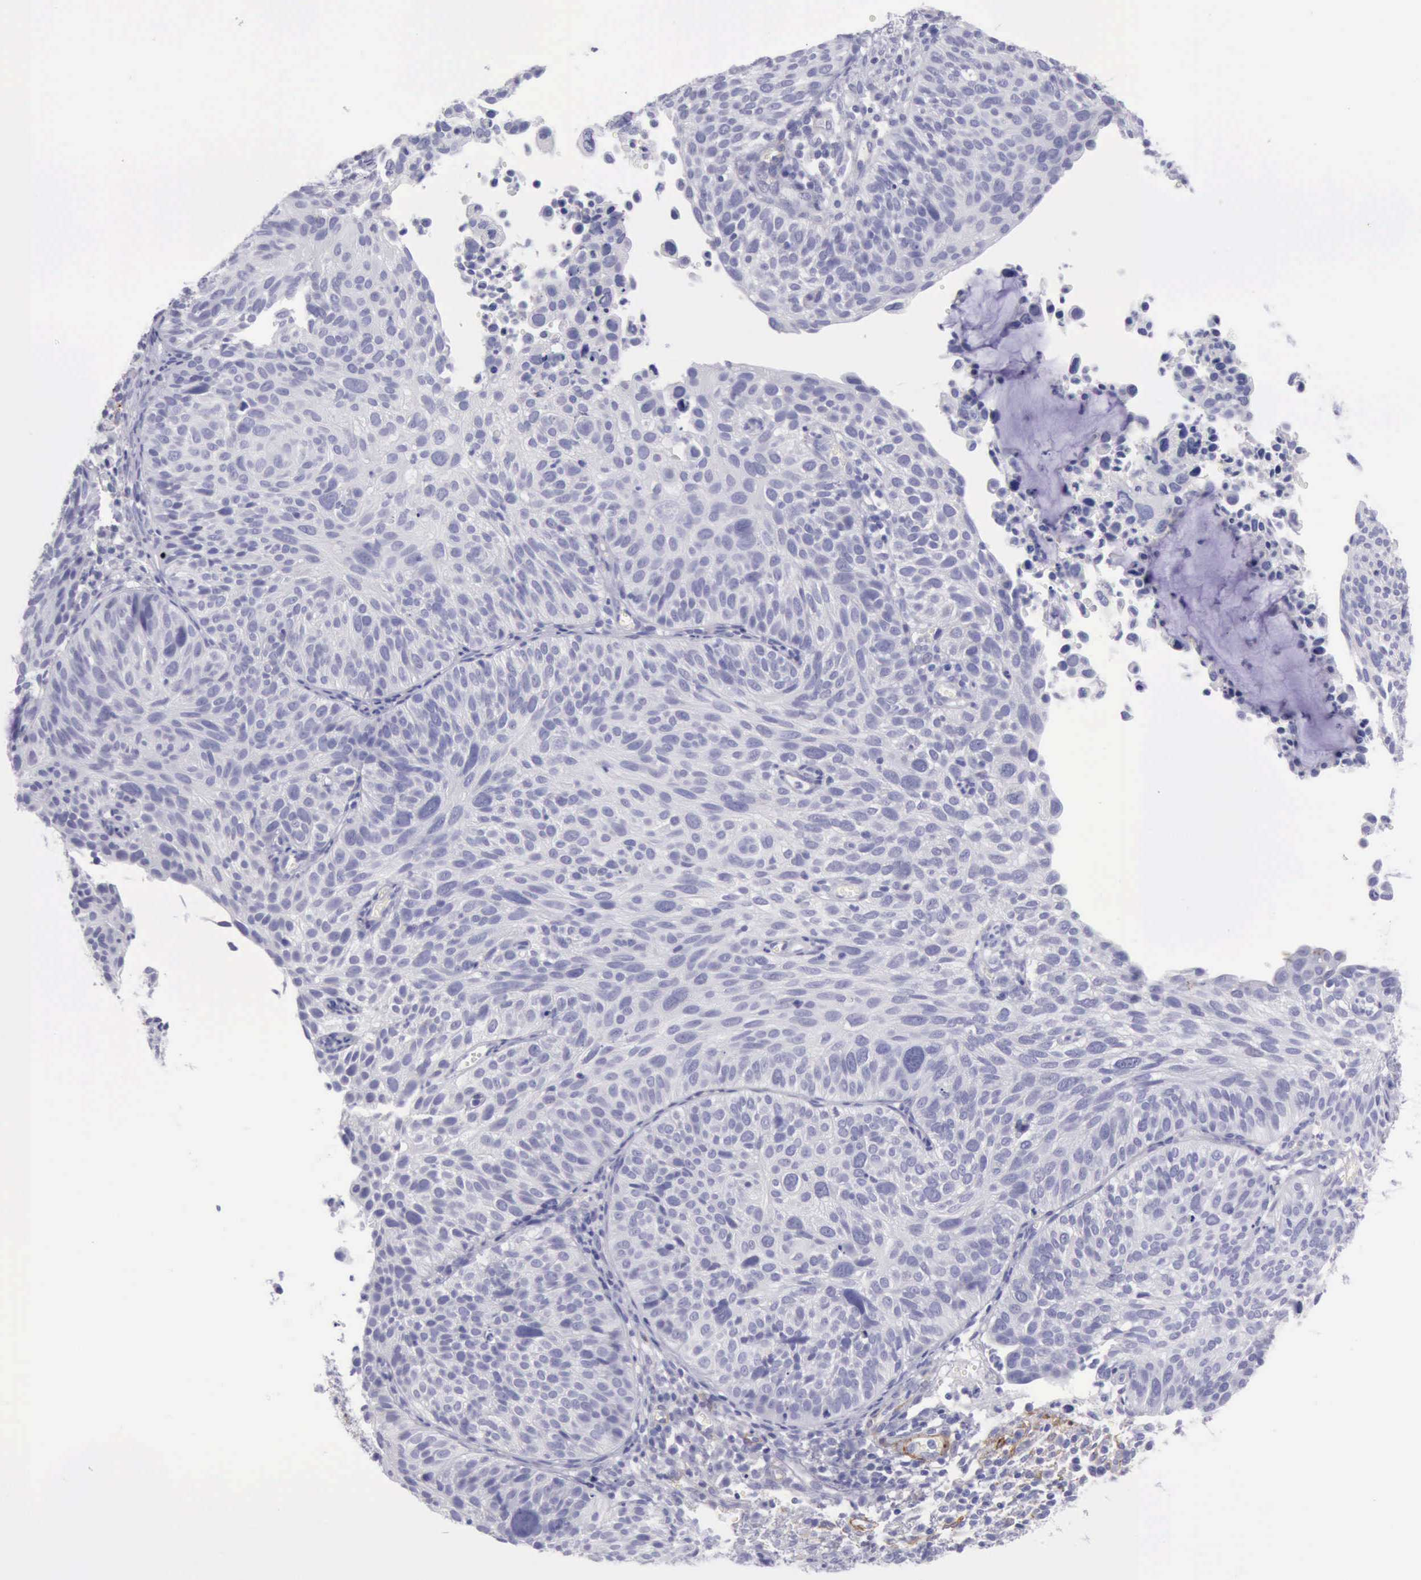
{"staining": {"intensity": "negative", "quantity": "none", "location": "none"}, "tissue": "cervical cancer", "cell_type": "Tumor cells", "image_type": "cancer", "snomed": [{"axis": "morphology", "description": "Squamous cell carcinoma, NOS"}, {"axis": "topography", "description": "Cervix"}], "caption": "IHC micrograph of neoplastic tissue: cervical squamous cell carcinoma stained with DAB demonstrates no significant protein staining in tumor cells.", "gene": "AOC3", "patient": {"sex": "female", "age": 36}}